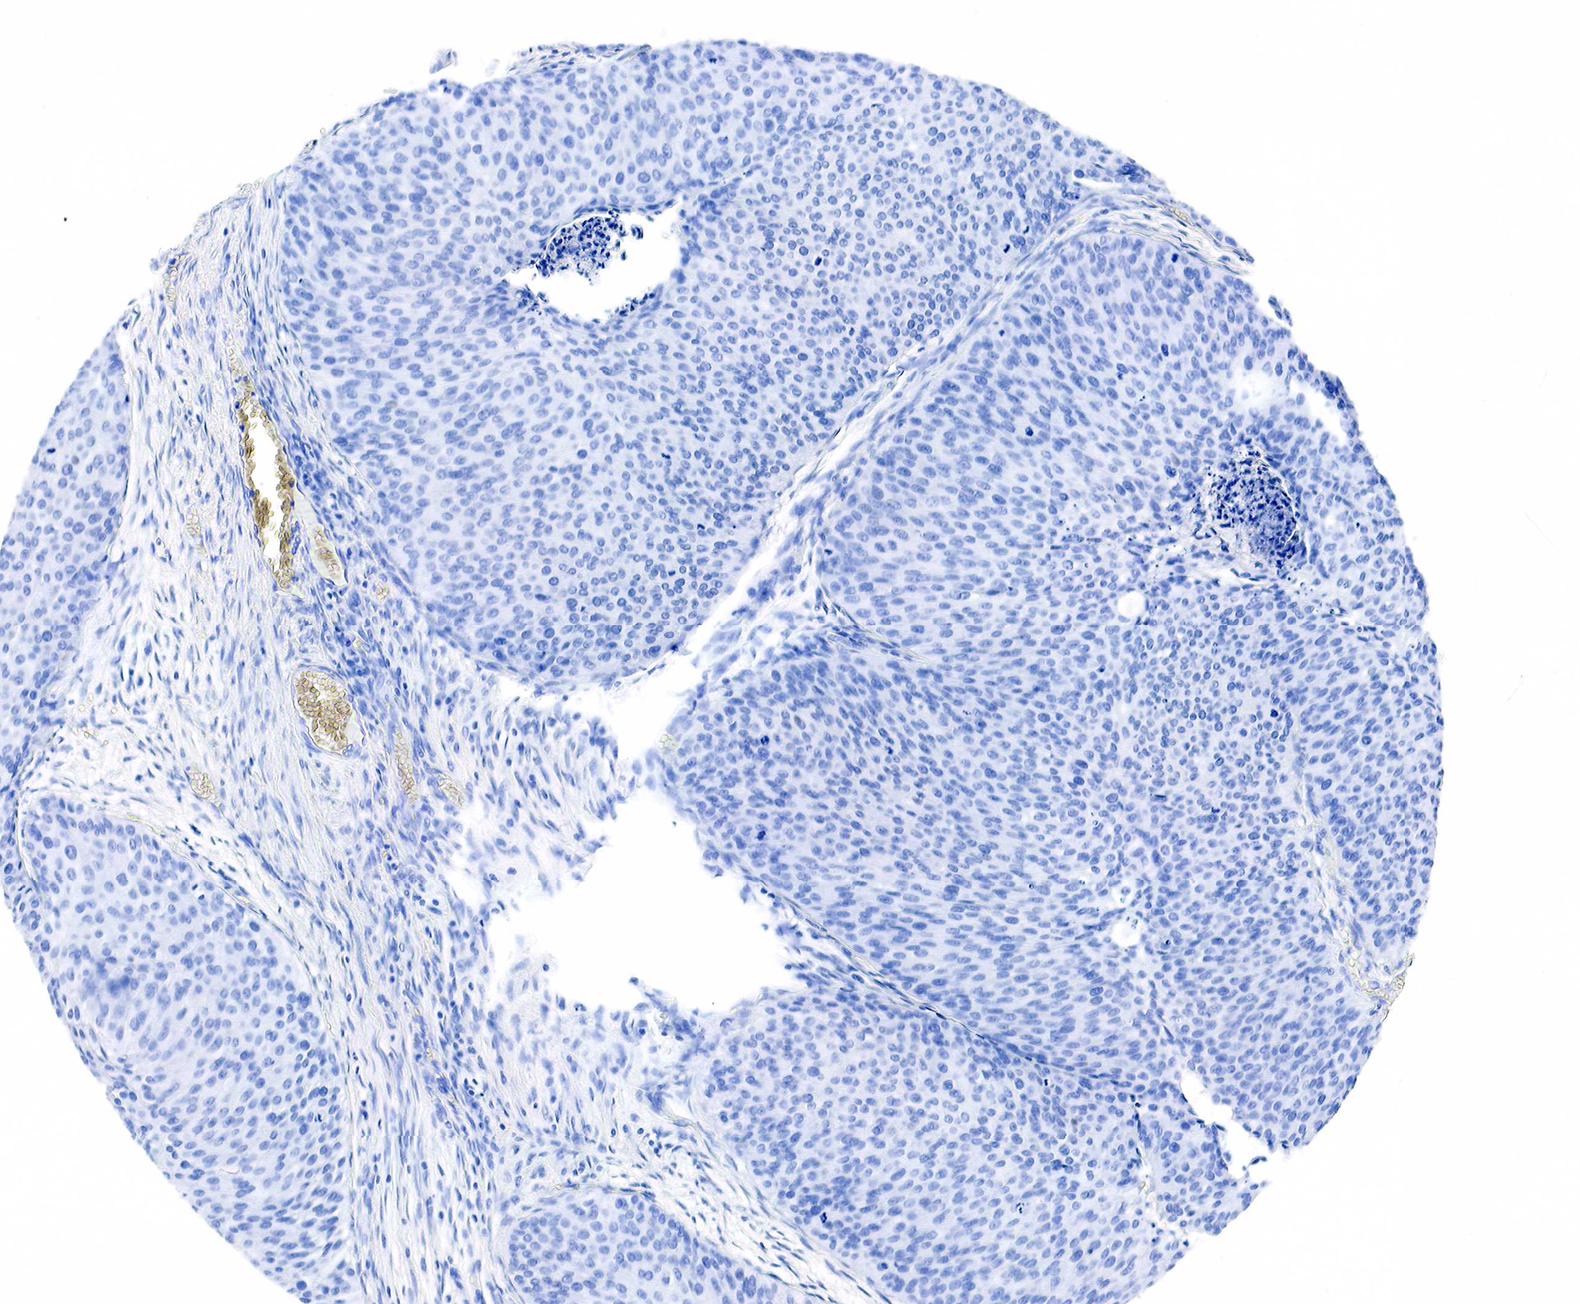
{"staining": {"intensity": "negative", "quantity": "none", "location": "none"}, "tissue": "urothelial cancer", "cell_type": "Tumor cells", "image_type": "cancer", "snomed": [{"axis": "morphology", "description": "Urothelial carcinoma, Low grade"}, {"axis": "topography", "description": "Urinary bladder"}], "caption": "IHC image of neoplastic tissue: urothelial cancer stained with DAB (3,3'-diaminobenzidine) reveals no significant protein staining in tumor cells.", "gene": "ACP3", "patient": {"sex": "male", "age": 84}}